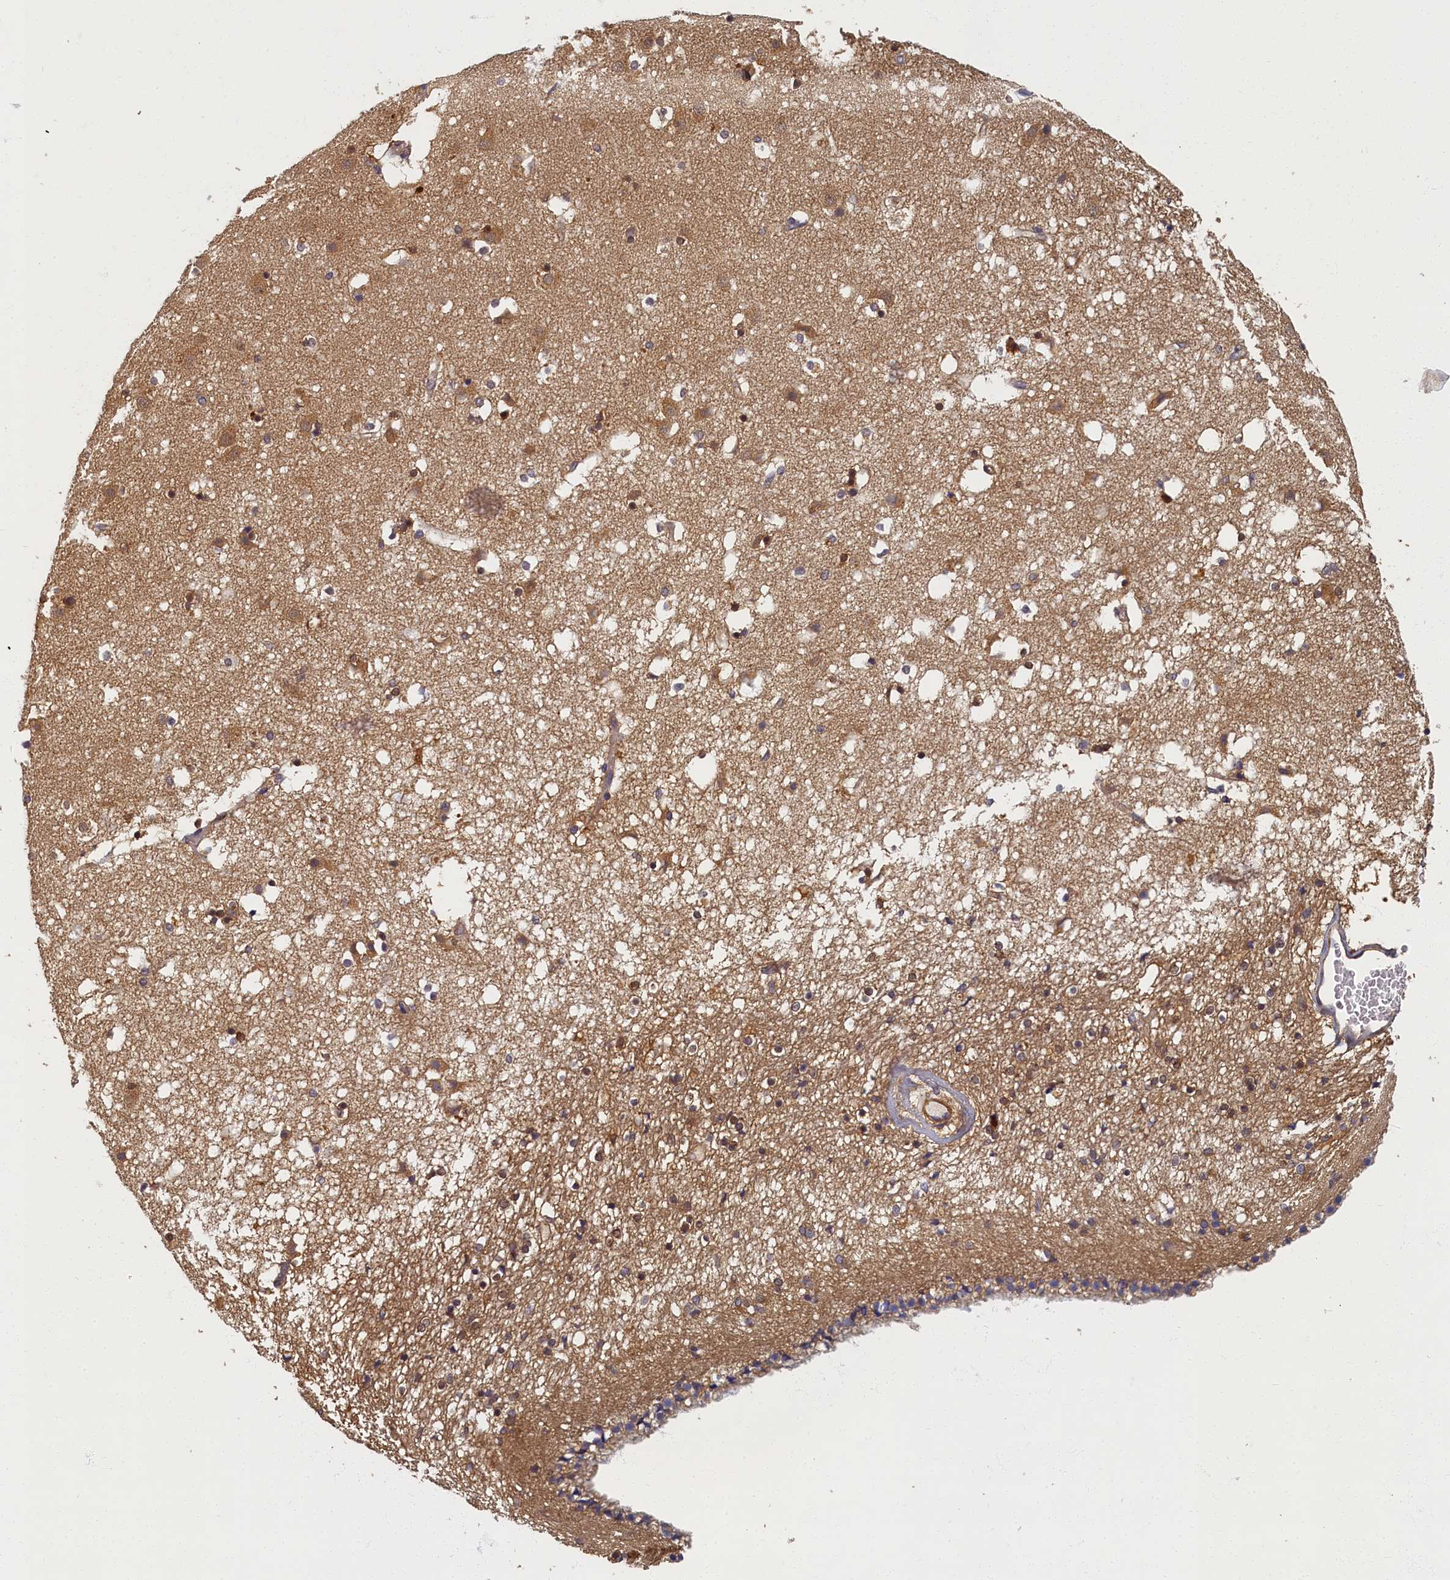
{"staining": {"intensity": "moderate", "quantity": "<25%", "location": "cytoplasmic/membranous,nuclear"}, "tissue": "caudate", "cell_type": "Glial cells", "image_type": "normal", "snomed": [{"axis": "morphology", "description": "Normal tissue, NOS"}, {"axis": "topography", "description": "Lateral ventricle wall"}], "caption": "A high-resolution photomicrograph shows immunohistochemistry staining of benign caudate, which shows moderate cytoplasmic/membranous,nuclear positivity in about <25% of glial cells. (Brightfield microscopy of DAB IHC at high magnification).", "gene": "TBCB", "patient": {"sex": "male", "age": 70}}